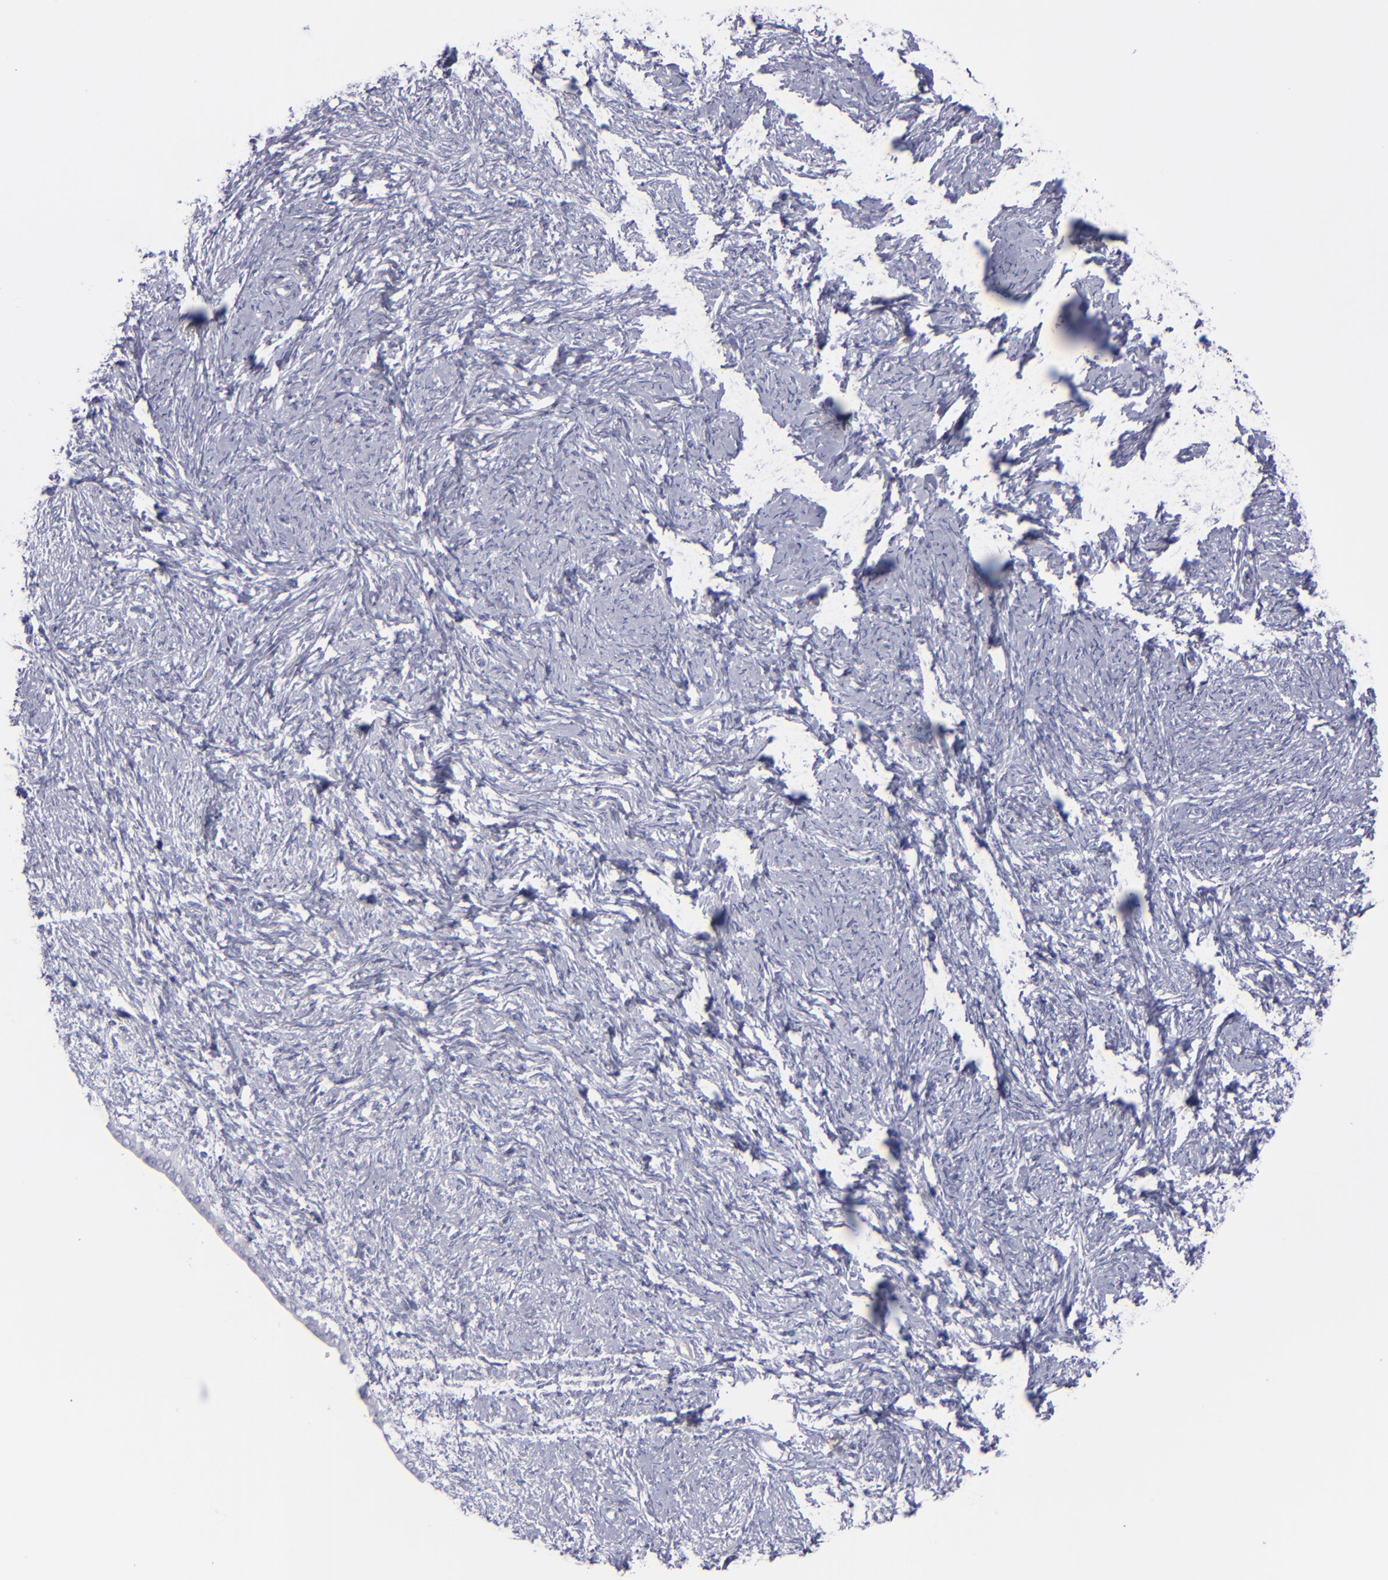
{"staining": {"intensity": "negative", "quantity": "none", "location": "none"}, "tissue": "ovarian cancer", "cell_type": "Tumor cells", "image_type": "cancer", "snomed": [{"axis": "morphology", "description": "Normal tissue, NOS"}, {"axis": "morphology", "description": "Cystadenocarcinoma, serous, NOS"}, {"axis": "topography", "description": "Ovary"}], "caption": "Tumor cells show no significant protein expression in serous cystadenocarcinoma (ovarian). Nuclei are stained in blue.", "gene": "ANPEP", "patient": {"sex": "female", "age": 62}}